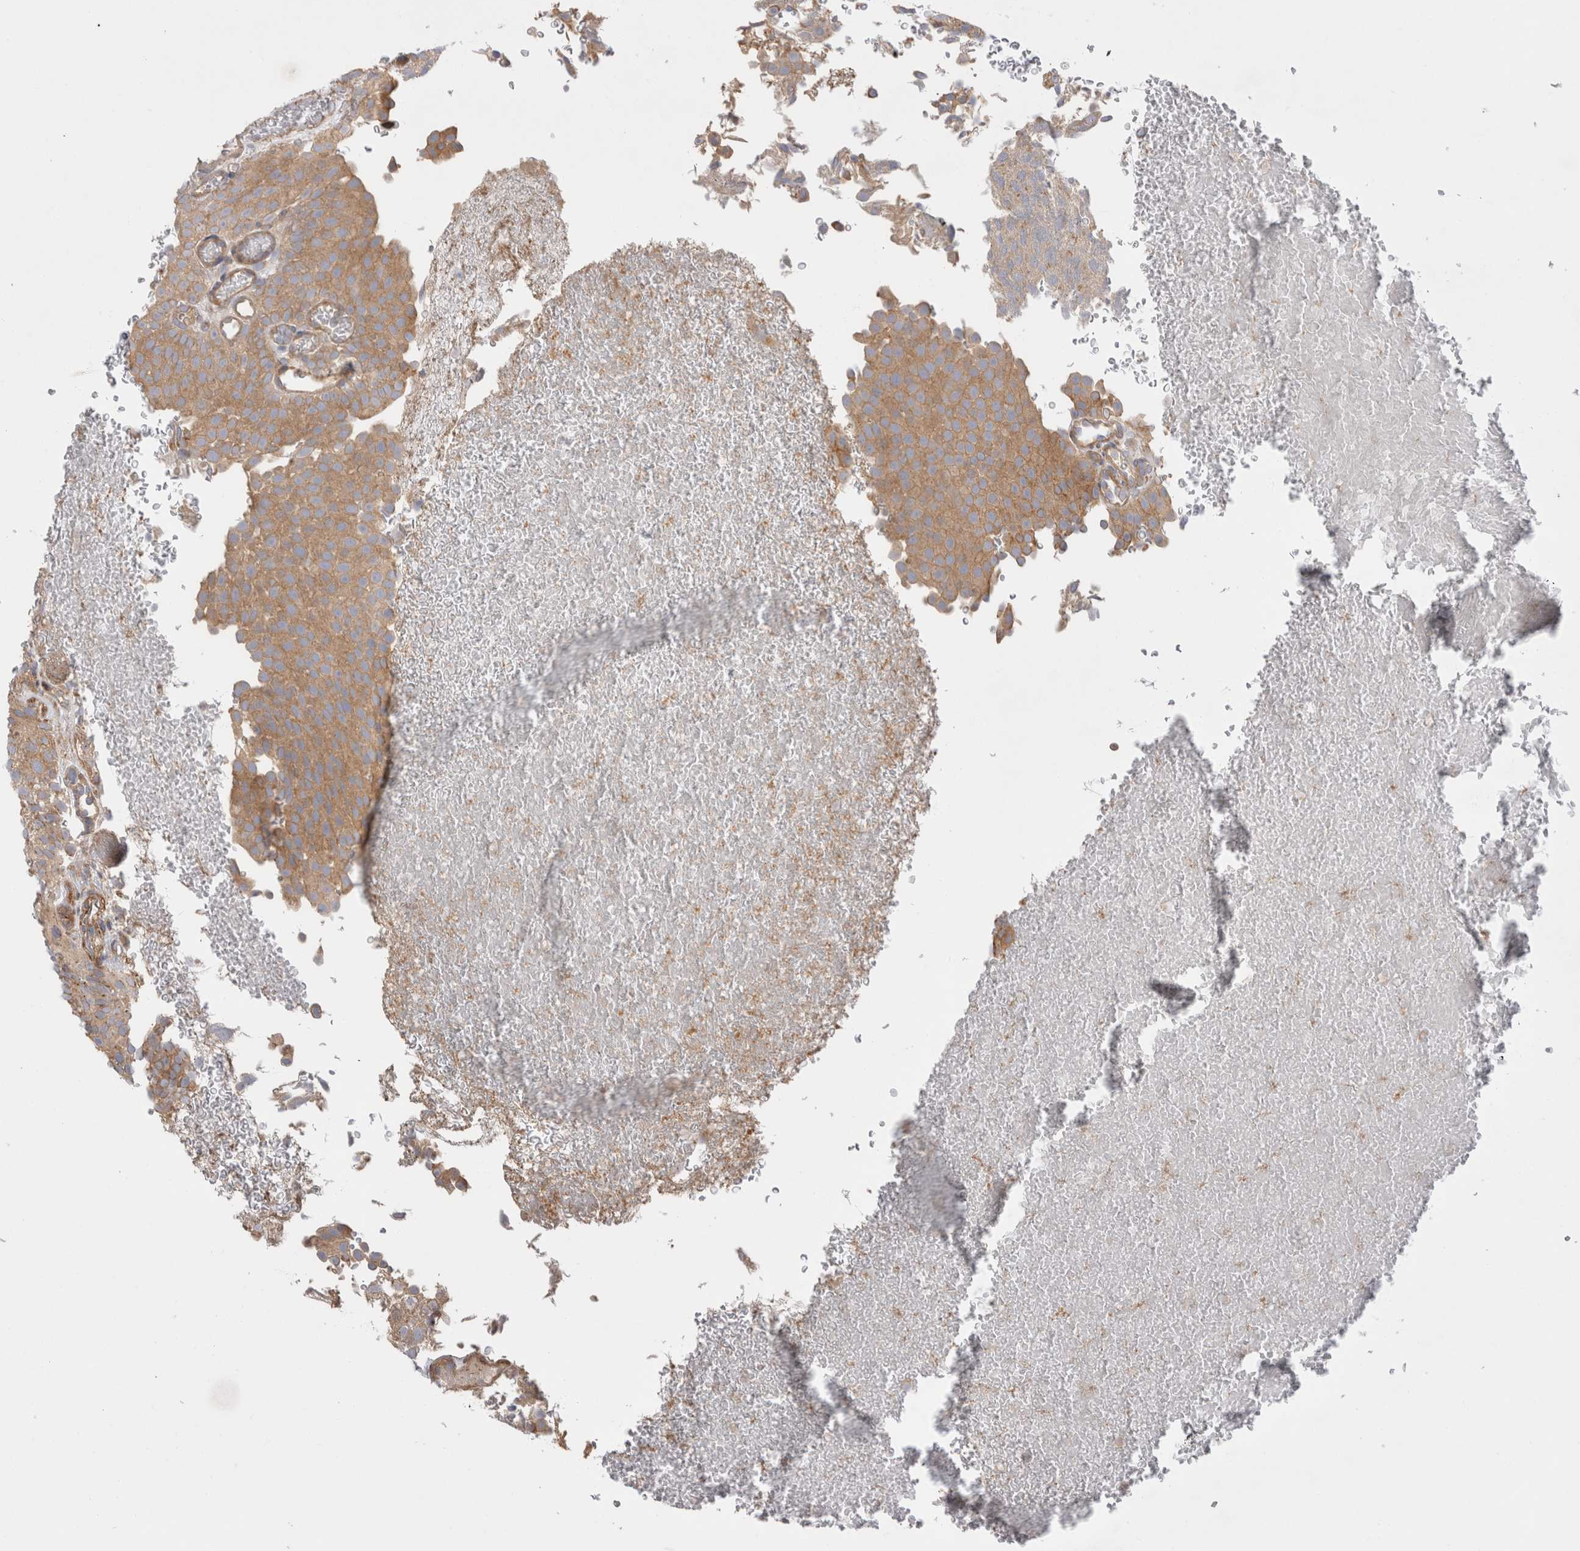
{"staining": {"intensity": "moderate", "quantity": ">75%", "location": "cytoplasmic/membranous"}, "tissue": "urothelial cancer", "cell_type": "Tumor cells", "image_type": "cancer", "snomed": [{"axis": "morphology", "description": "Urothelial carcinoma, Low grade"}, {"axis": "topography", "description": "Urinary bladder"}], "caption": "Tumor cells show moderate cytoplasmic/membranous positivity in about >75% of cells in urothelial cancer.", "gene": "PDCD10", "patient": {"sex": "male", "age": 78}}